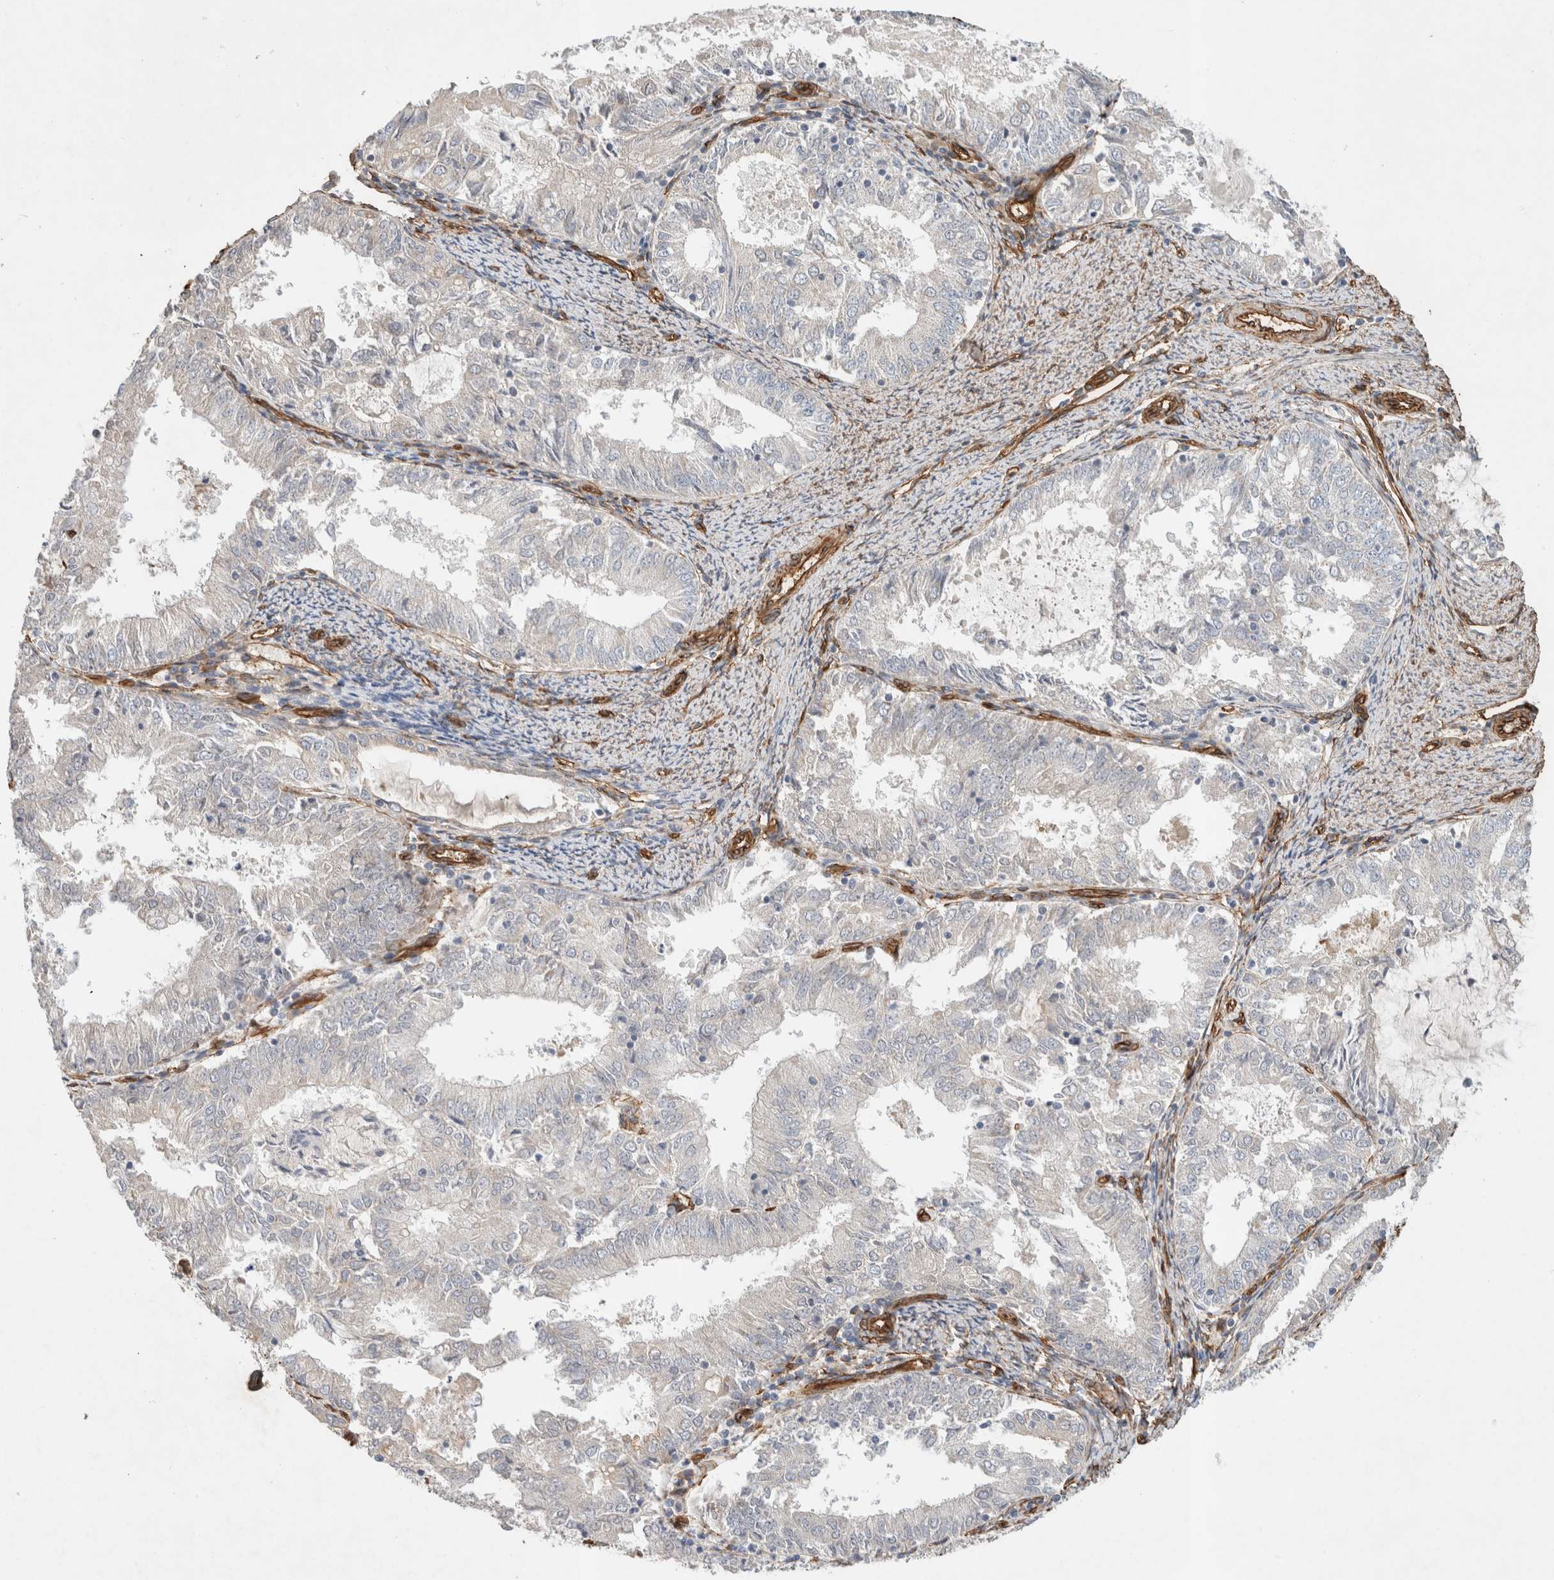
{"staining": {"intensity": "negative", "quantity": "none", "location": "none"}, "tissue": "endometrial cancer", "cell_type": "Tumor cells", "image_type": "cancer", "snomed": [{"axis": "morphology", "description": "Adenocarcinoma, NOS"}, {"axis": "topography", "description": "Endometrium"}], "caption": "A high-resolution micrograph shows immunohistochemistry staining of endometrial adenocarcinoma, which displays no significant staining in tumor cells.", "gene": "JMJD4", "patient": {"sex": "female", "age": 57}}